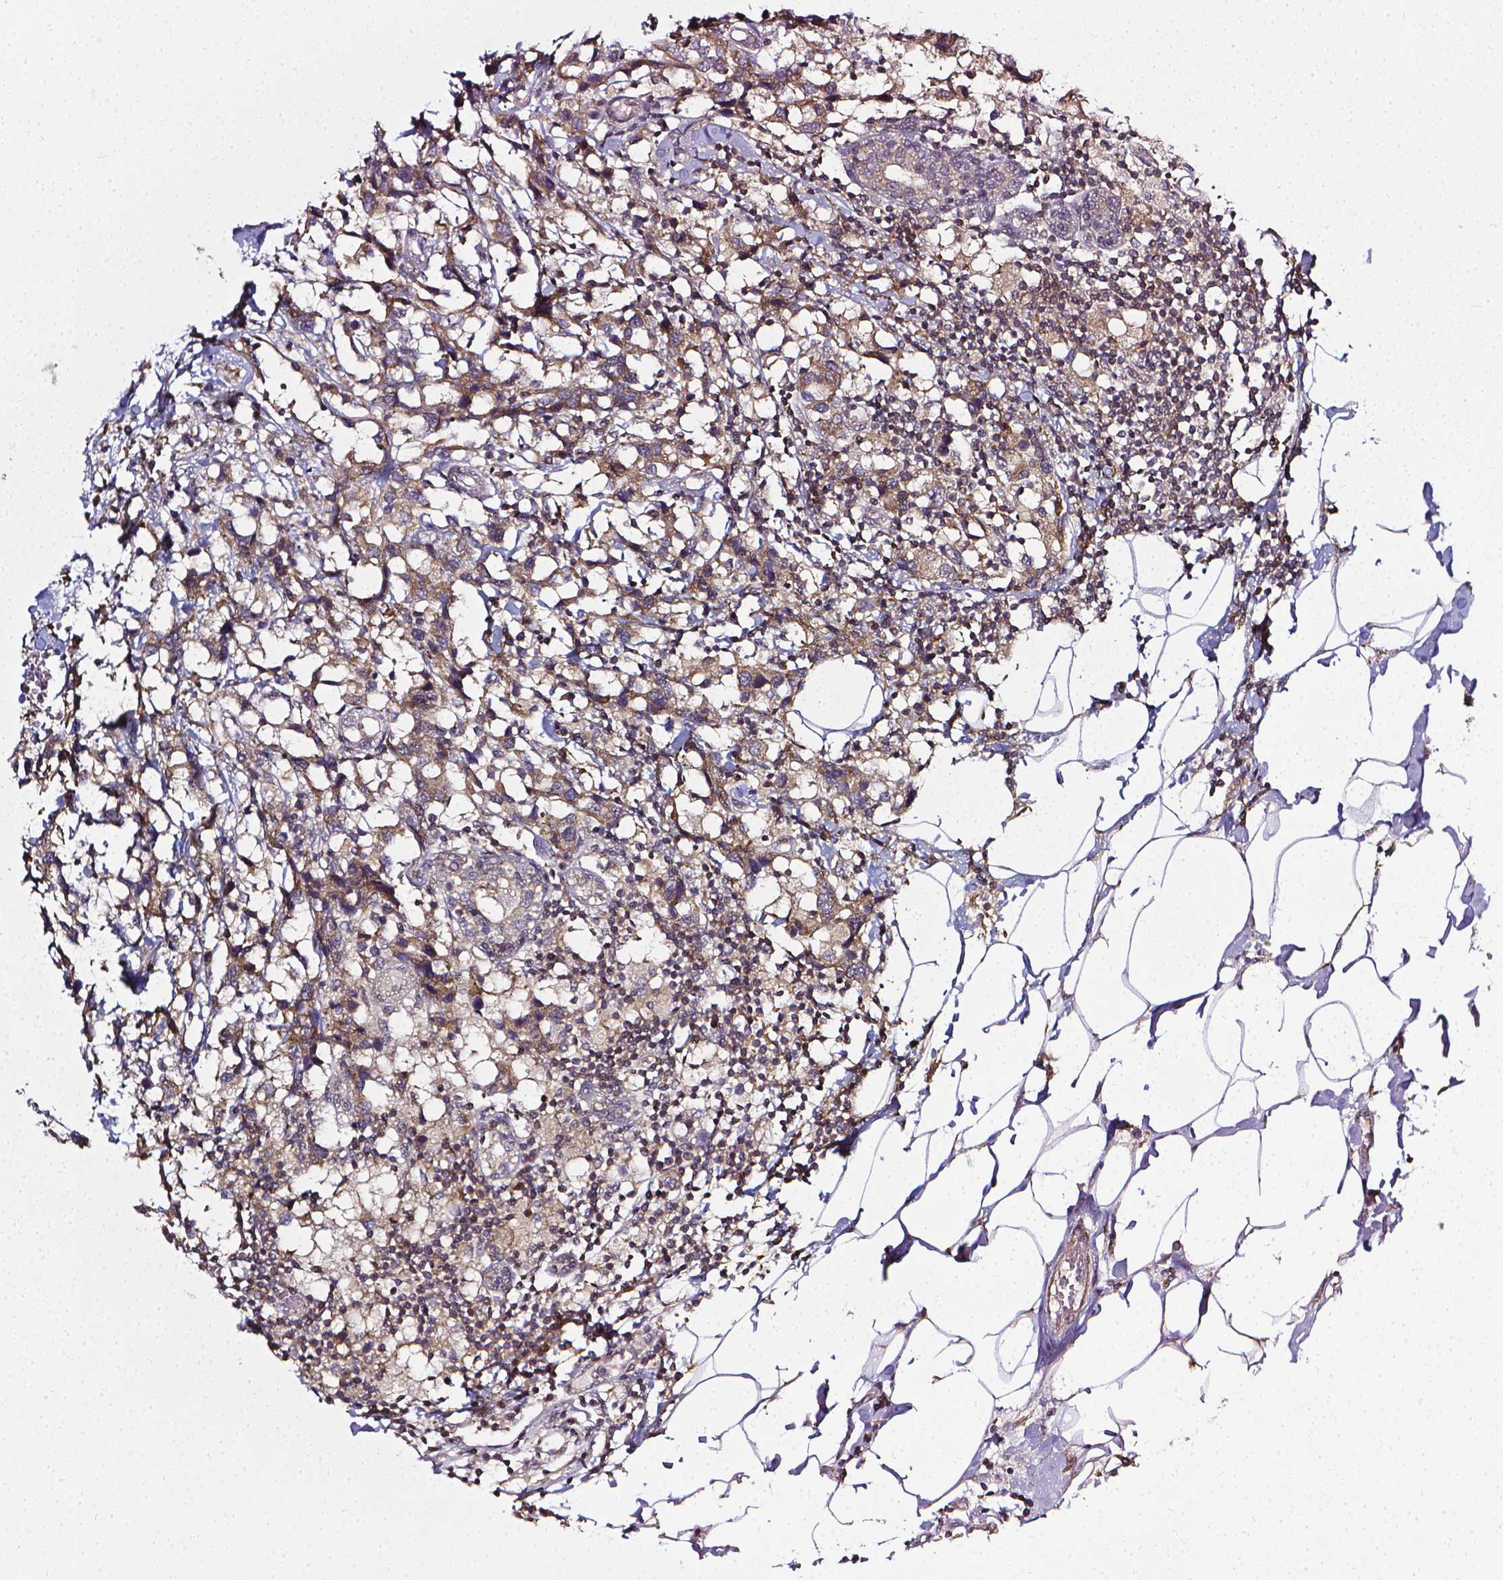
{"staining": {"intensity": "moderate", "quantity": ">75%", "location": "cytoplasmic/membranous"}, "tissue": "breast cancer", "cell_type": "Tumor cells", "image_type": "cancer", "snomed": [{"axis": "morphology", "description": "Lobular carcinoma"}, {"axis": "topography", "description": "Breast"}], "caption": "Immunohistochemical staining of human lobular carcinoma (breast) exhibits moderate cytoplasmic/membranous protein expression in approximately >75% of tumor cells. (DAB (3,3'-diaminobenzidine) IHC, brown staining for protein, blue staining for nuclei).", "gene": "PRAG1", "patient": {"sex": "female", "age": 59}}